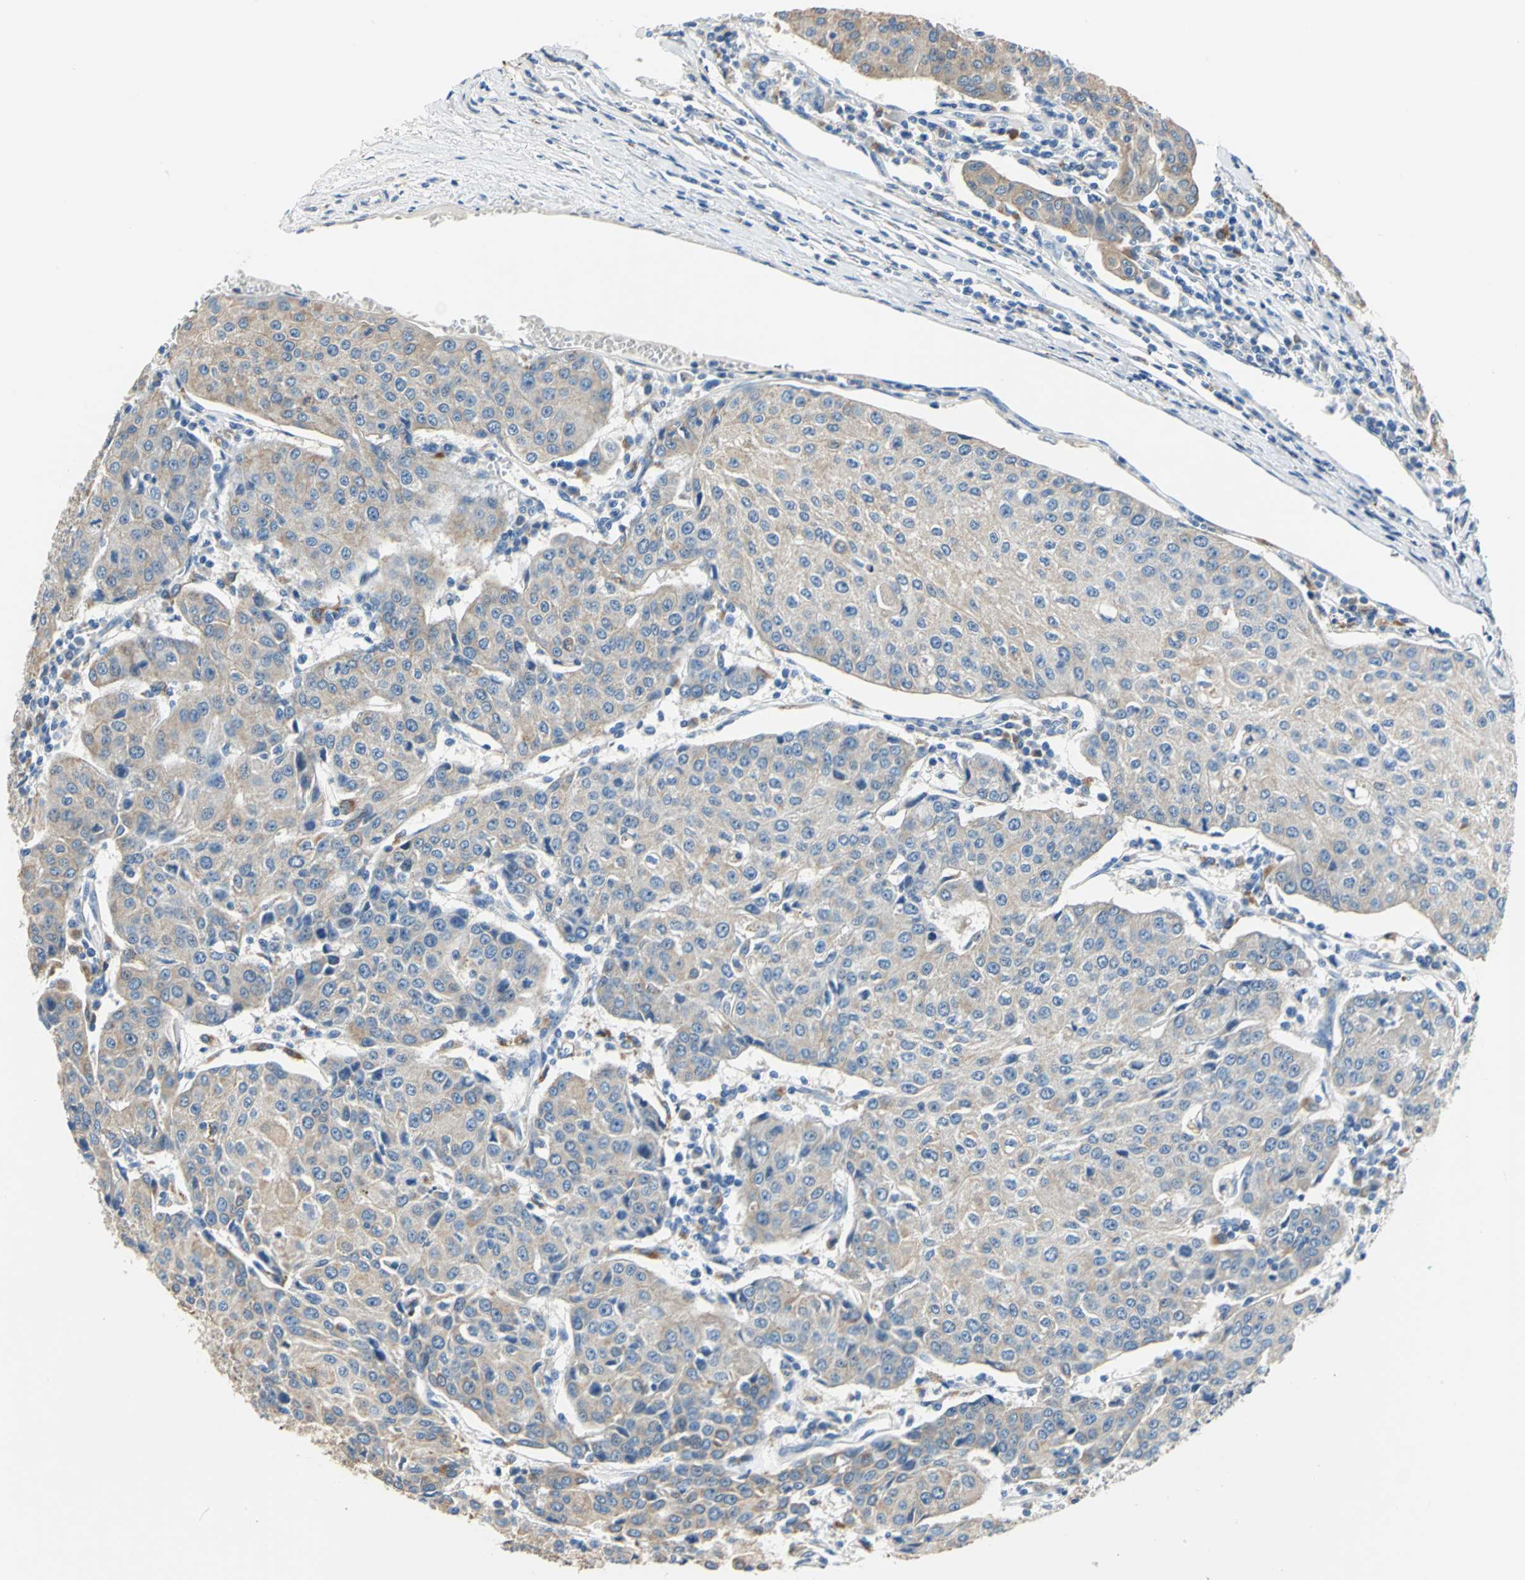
{"staining": {"intensity": "weak", "quantity": ">75%", "location": "cytoplasmic/membranous"}, "tissue": "urothelial cancer", "cell_type": "Tumor cells", "image_type": "cancer", "snomed": [{"axis": "morphology", "description": "Urothelial carcinoma, High grade"}, {"axis": "topography", "description": "Urinary bladder"}], "caption": "A high-resolution photomicrograph shows IHC staining of urothelial cancer, which demonstrates weak cytoplasmic/membranous staining in about >75% of tumor cells.", "gene": "RASD2", "patient": {"sex": "female", "age": 85}}